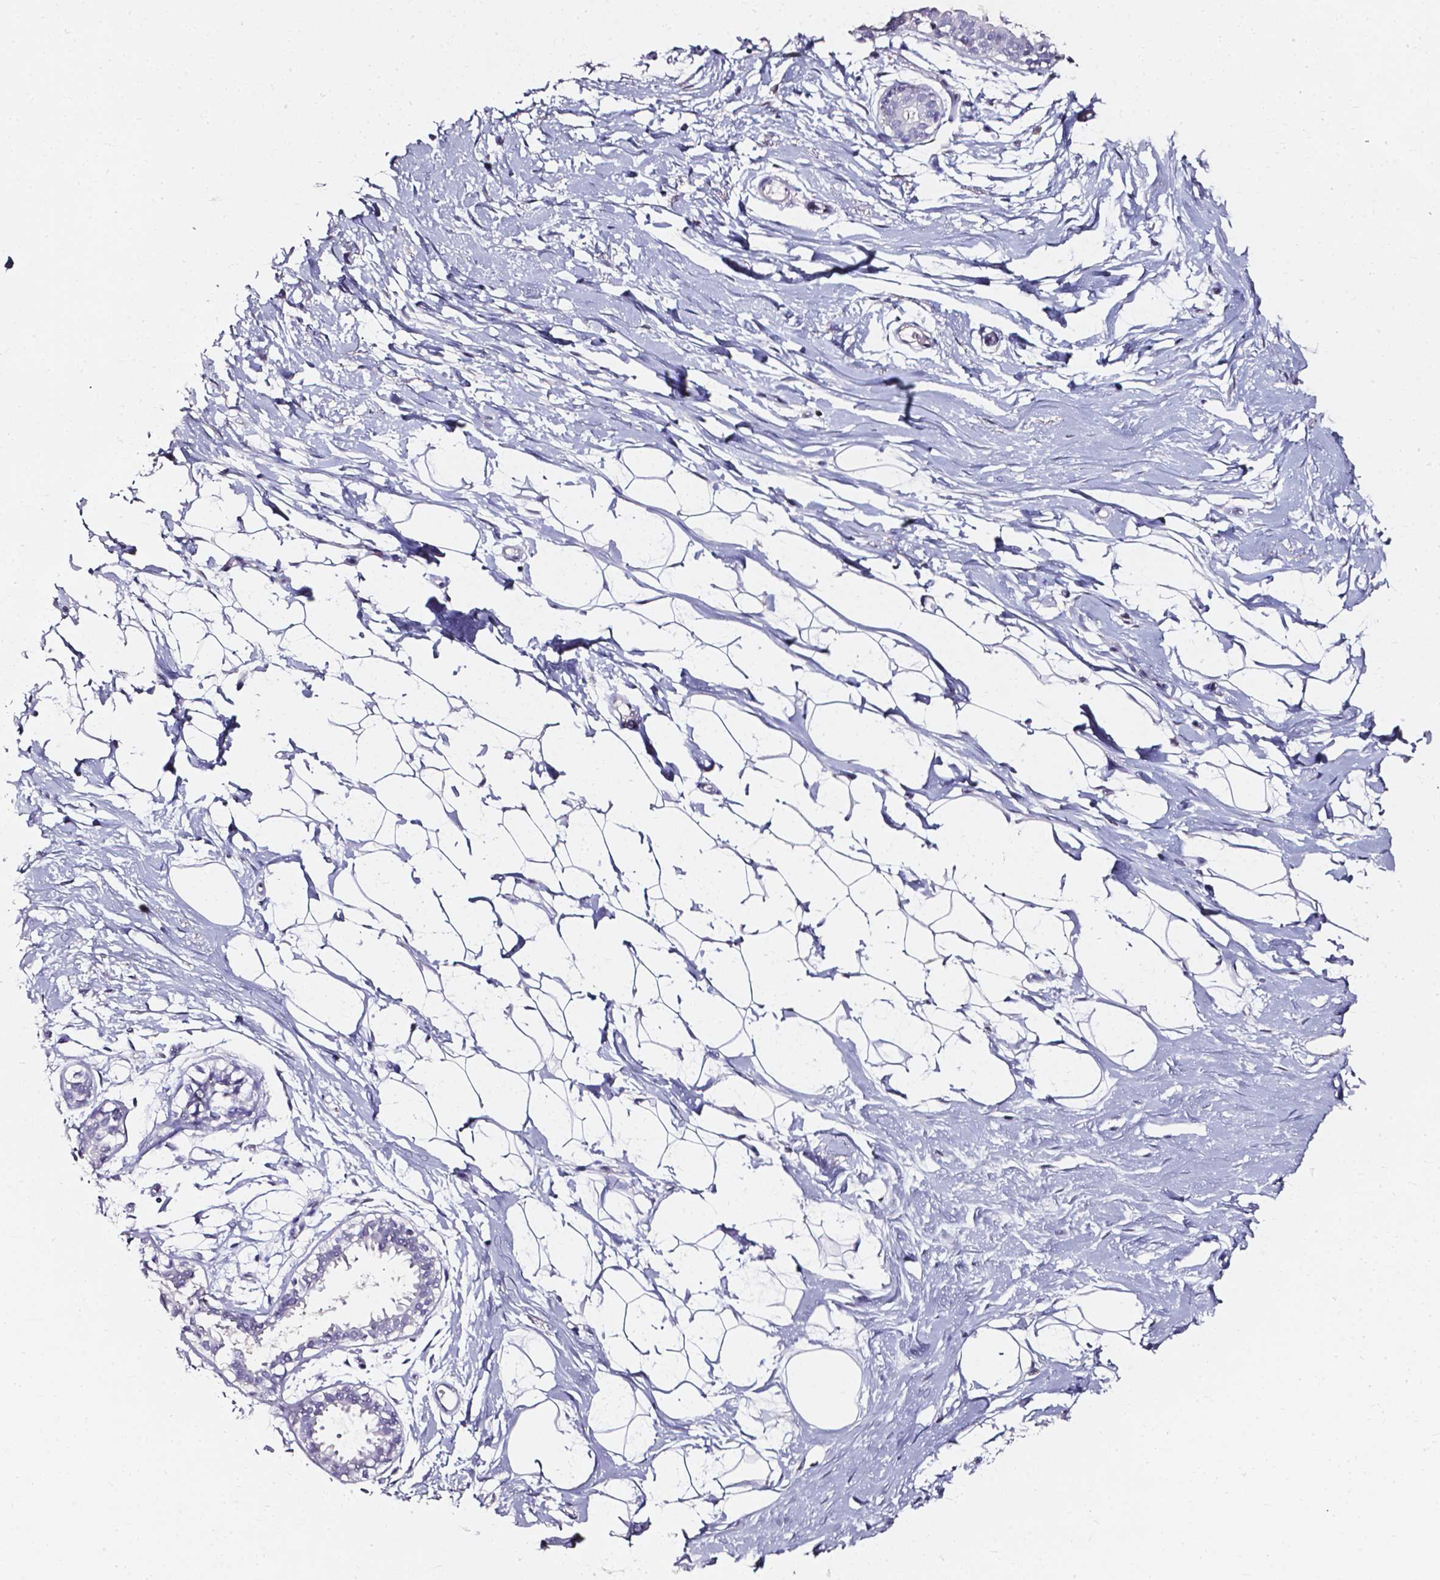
{"staining": {"intensity": "negative", "quantity": "none", "location": "none"}, "tissue": "breast", "cell_type": "Adipocytes", "image_type": "normal", "snomed": [{"axis": "morphology", "description": "Normal tissue, NOS"}, {"axis": "topography", "description": "Breast"}], "caption": "Immunohistochemical staining of benign breast shows no significant expression in adipocytes.", "gene": "AKR1B10", "patient": {"sex": "female", "age": 49}}